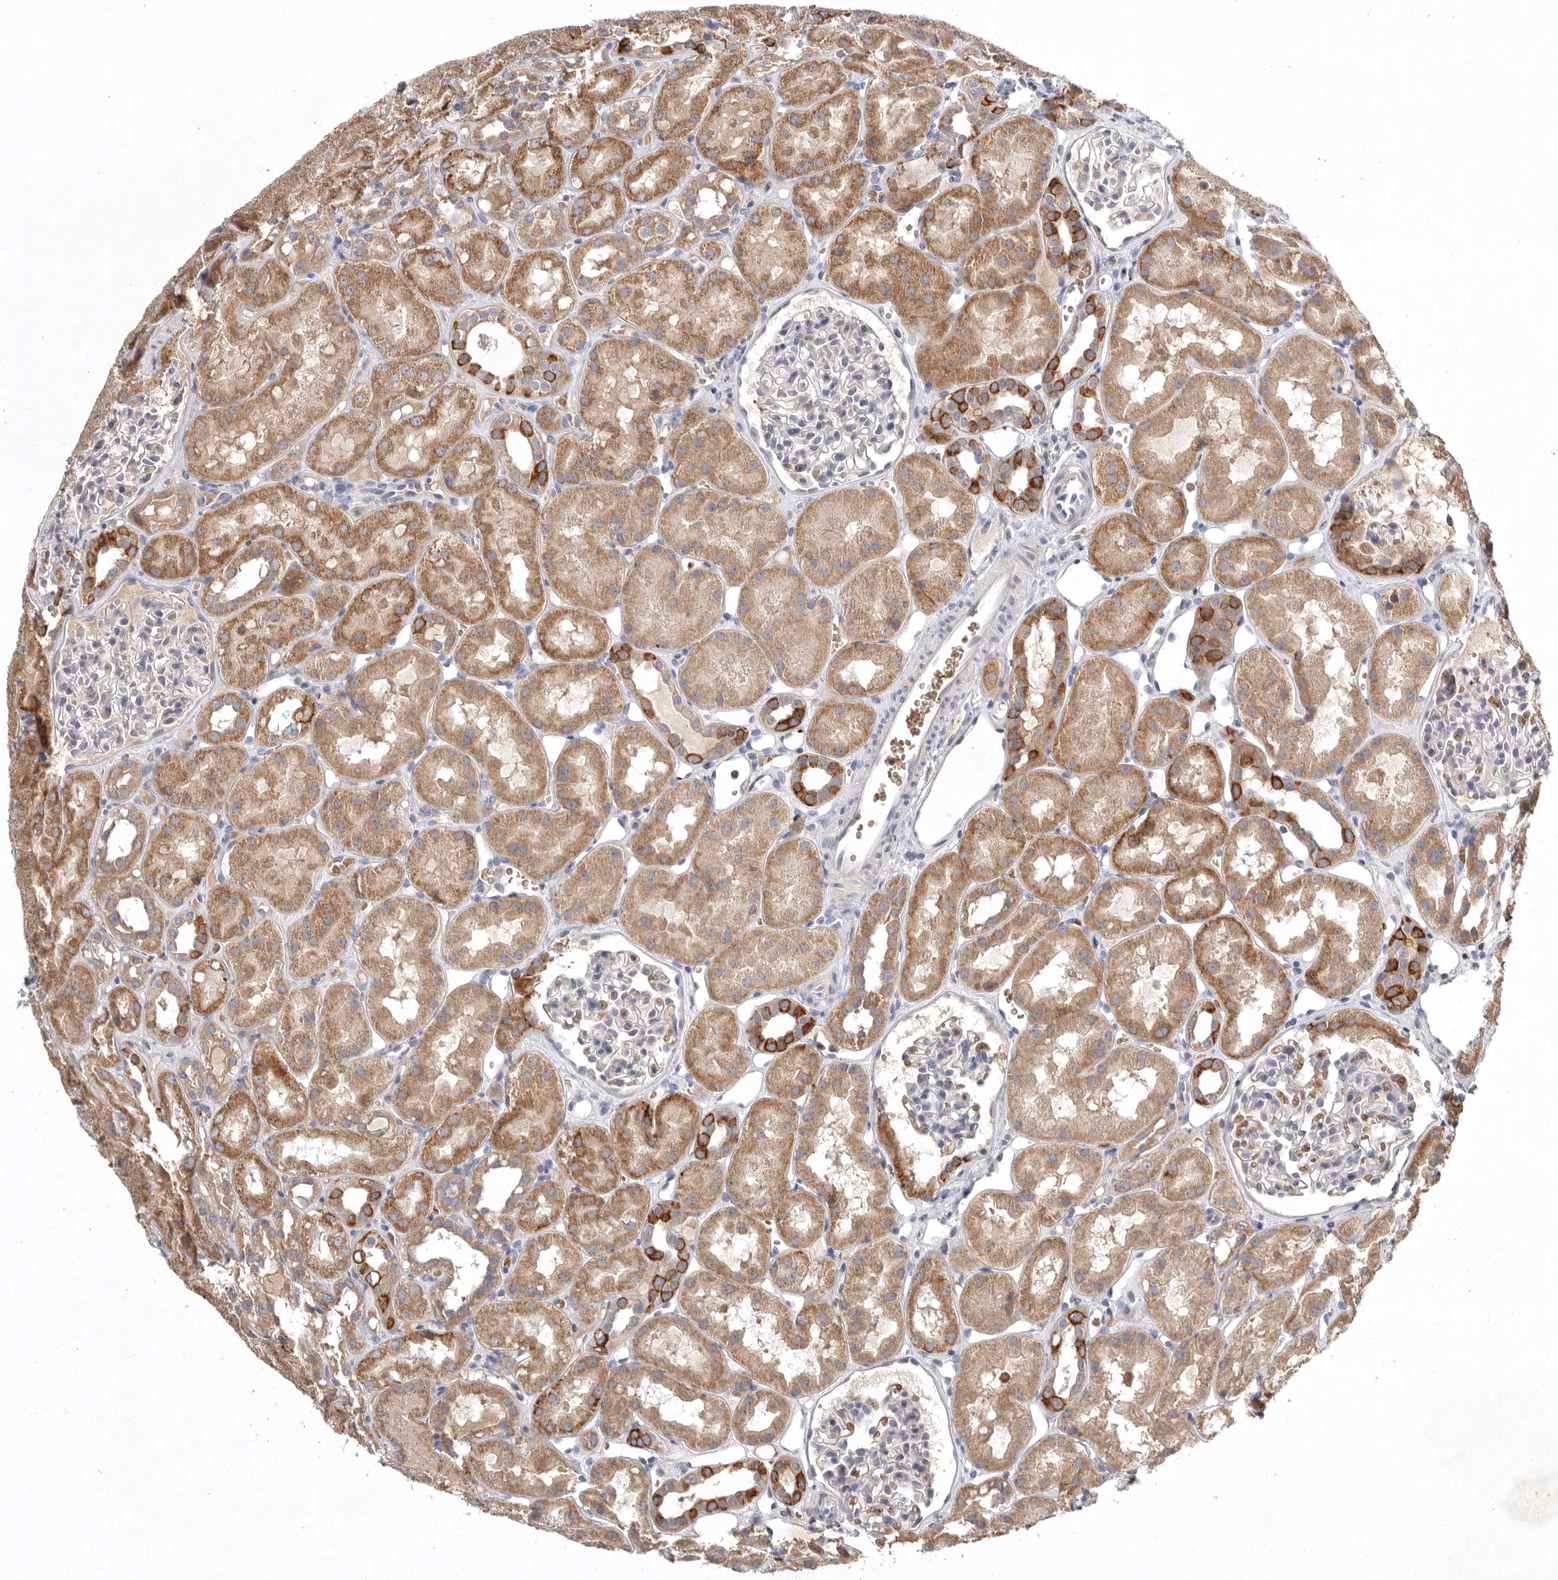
{"staining": {"intensity": "negative", "quantity": "none", "location": "none"}, "tissue": "kidney", "cell_type": "Cells in glomeruli", "image_type": "normal", "snomed": [{"axis": "morphology", "description": "Normal tissue, NOS"}, {"axis": "topography", "description": "Kidney"}], "caption": "Kidney stained for a protein using immunohistochemistry displays no staining cells in glomeruli.", "gene": "TNFSF14", "patient": {"sex": "male", "age": 16}}